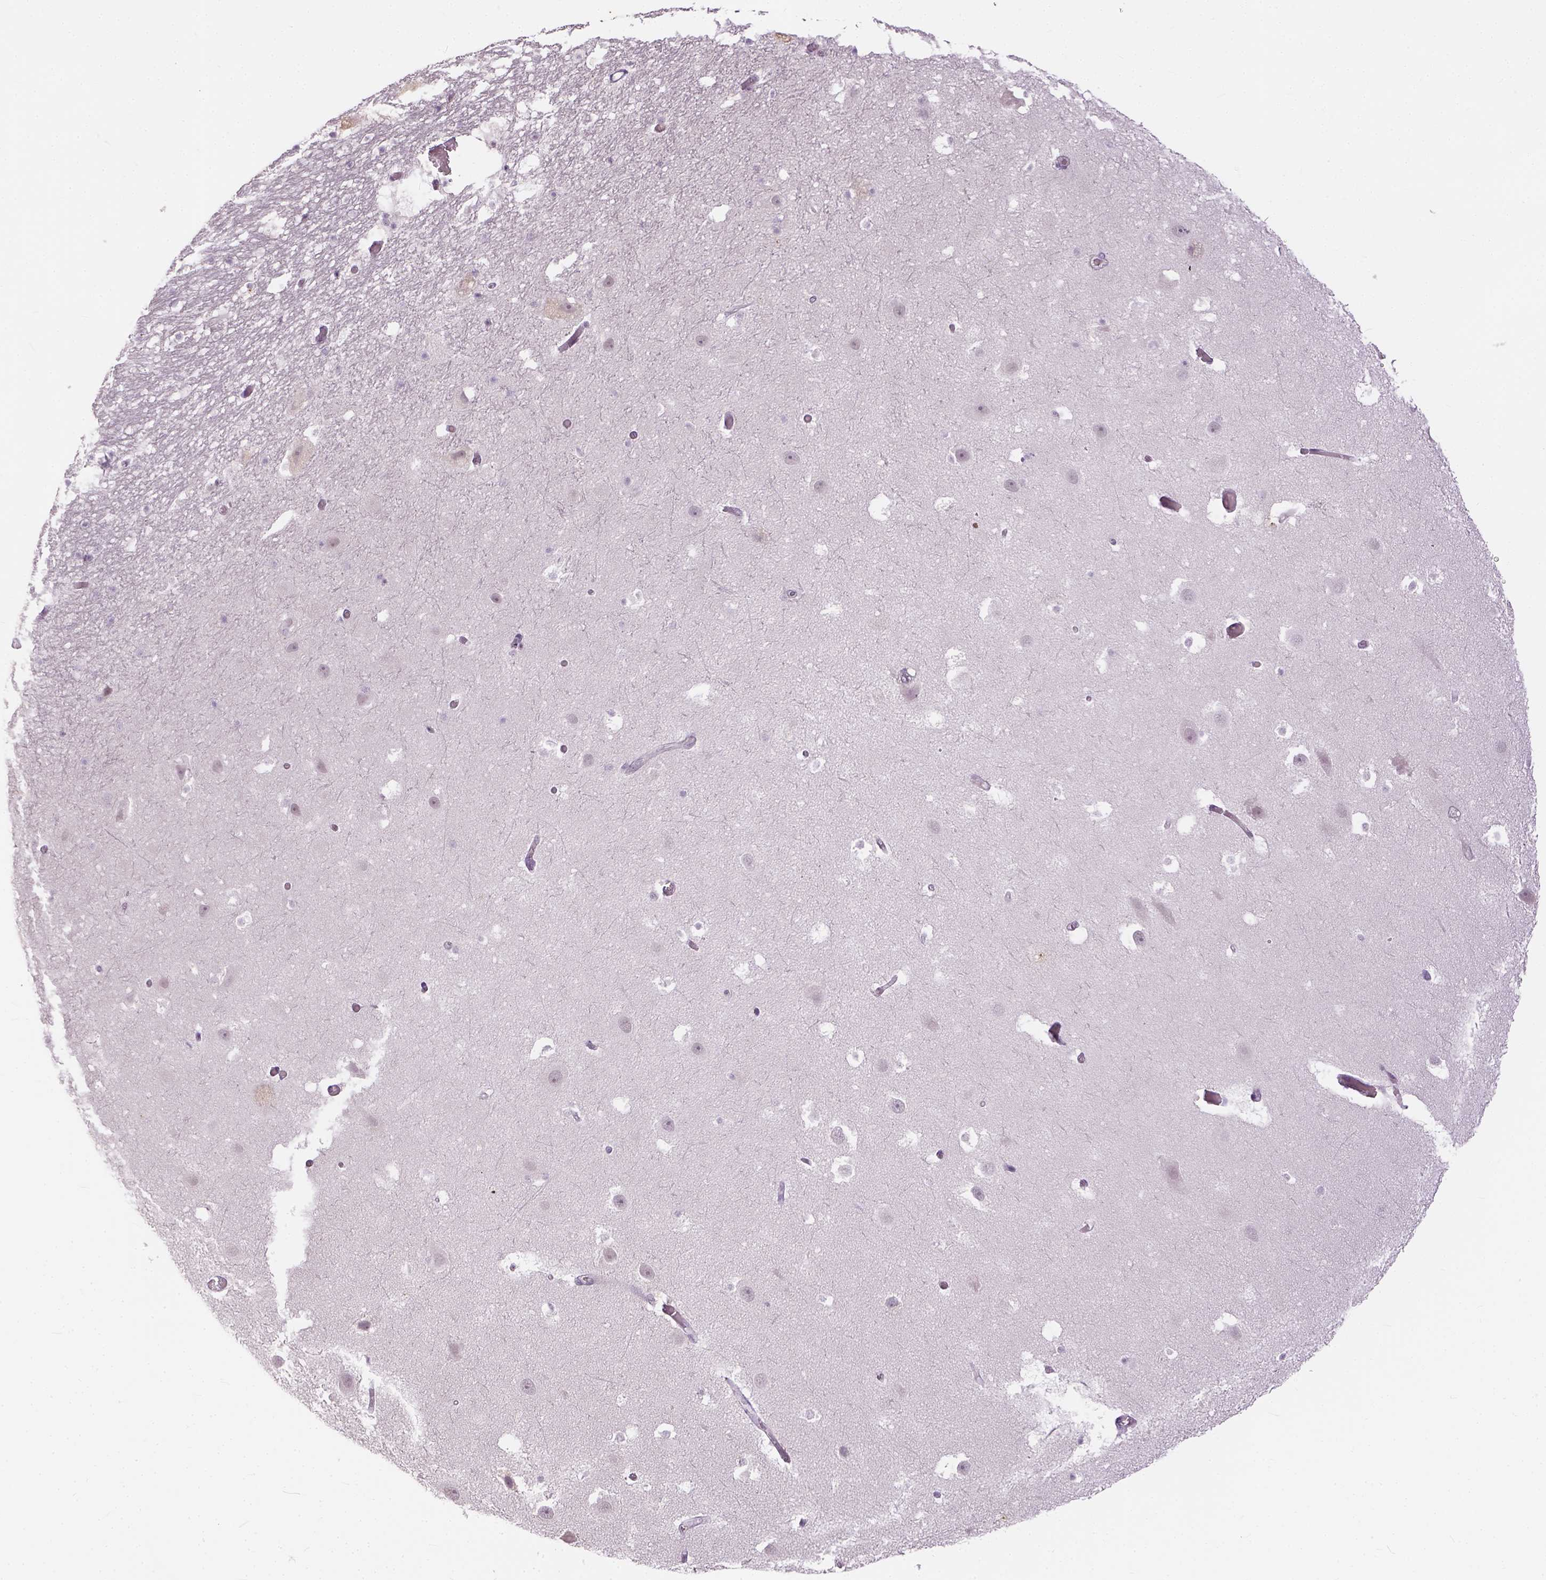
{"staining": {"intensity": "negative", "quantity": "none", "location": "none"}, "tissue": "hippocampus", "cell_type": "Glial cells", "image_type": "normal", "snomed": [{"axis": "morphology", "description": "Normal tissue, NOS"}, {"axis": "topography", "description": "Hippocampus"}], "caption": "IHC of unremarkable hippocampus displays no staining in glial cells. (DAB immunohistochemistry with hematoxylin counter stain).", "gene": "ANO2", "patient": {"sex": "male", "age": 26}}